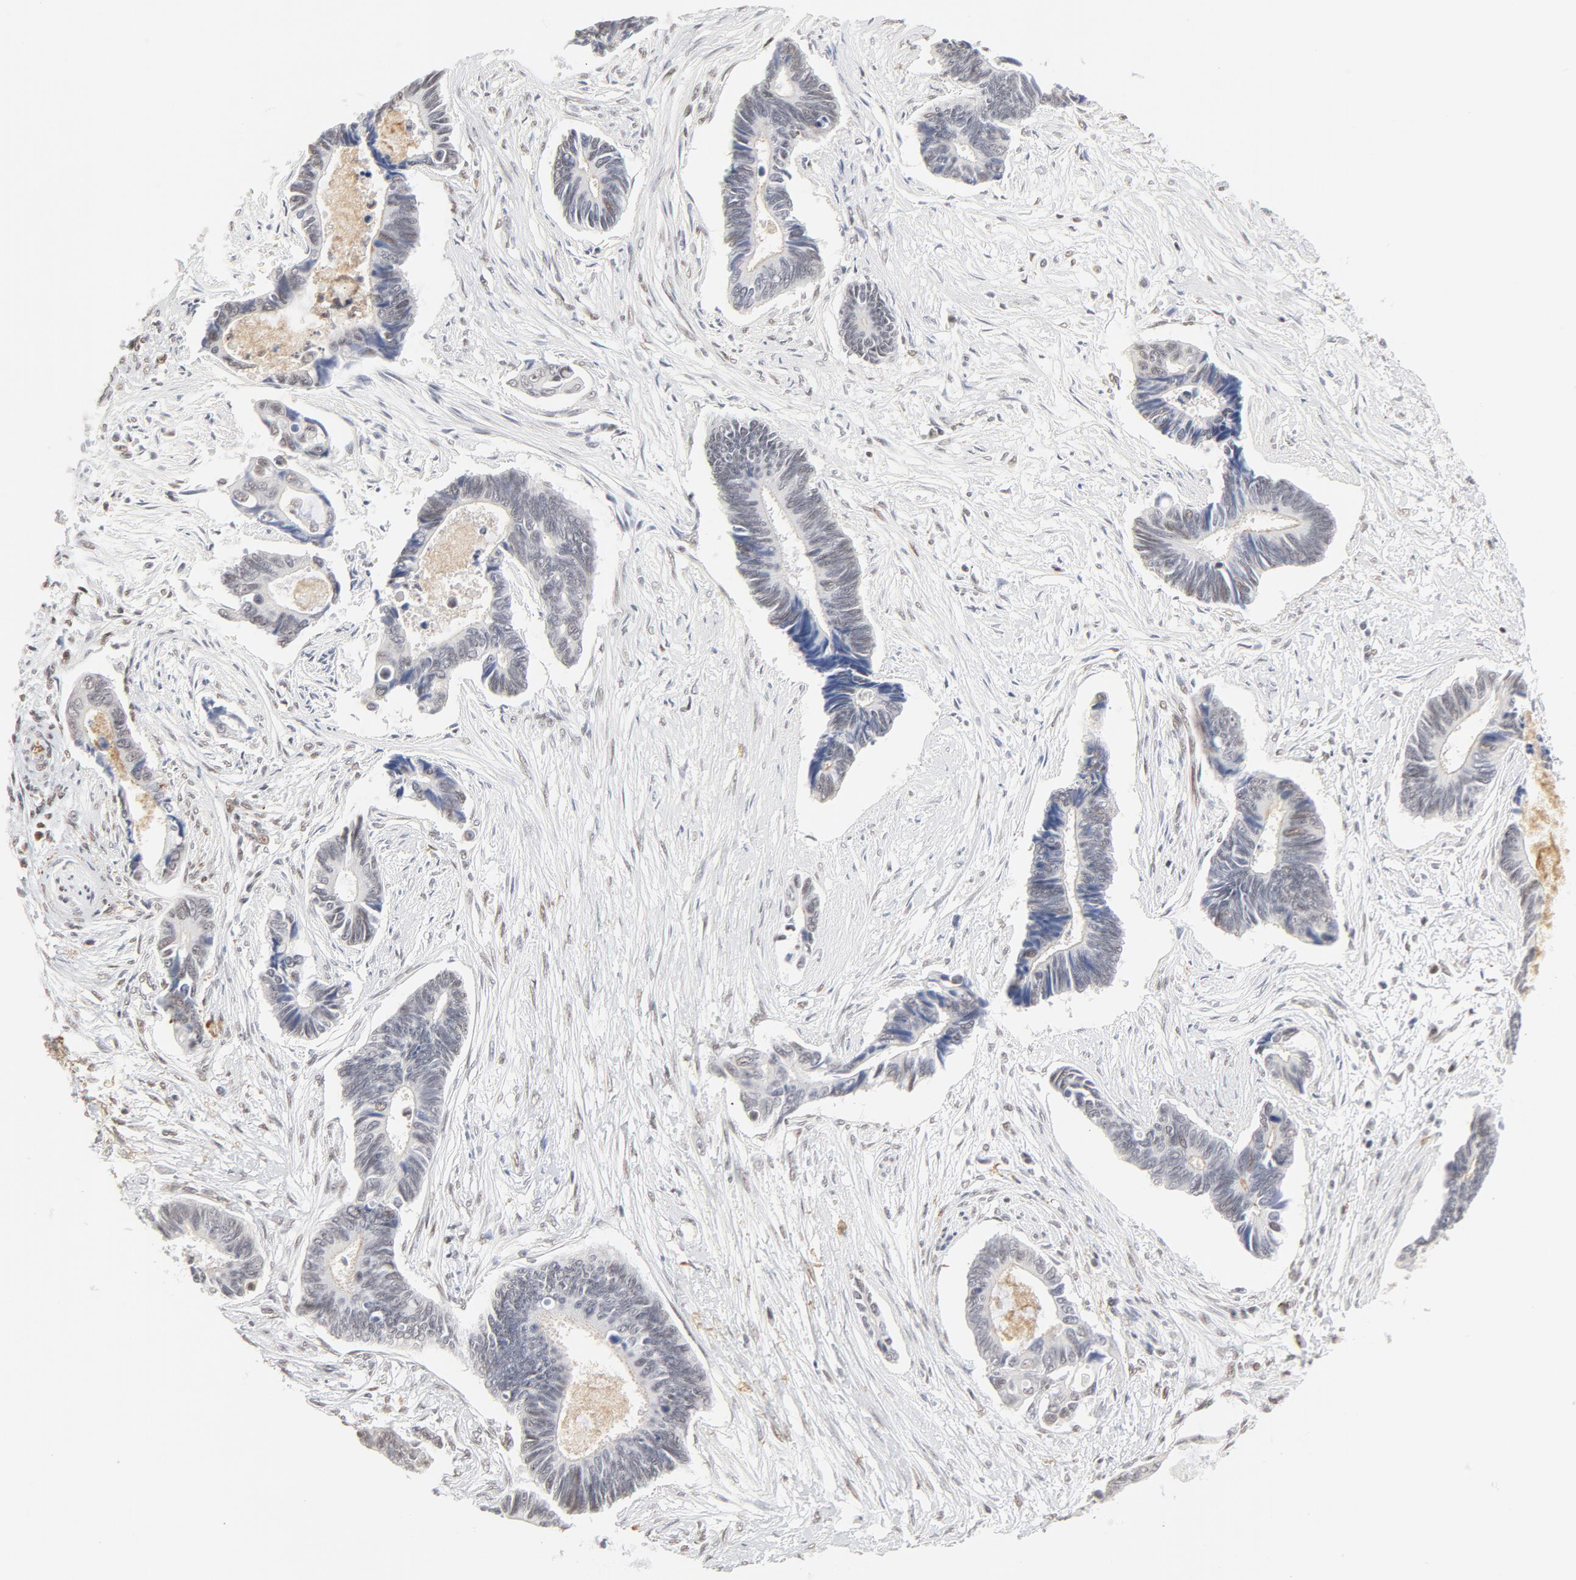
{"staining": {"intensity": "weak", "quantity": "<25%", "location": "nuclear"}, "tissue": "pancreatic cancer", "cell_type": "Tumor cells", "image_type": "cancer", "snomed": [{"axis": "morphology", "description": "Adenocarcinoma, NOS"}, {"axis": "topography", "description": "Pancreas"}], "caption": "IHC image of pancreatic cancer (adenocarcinoma) stained for a protein (brown), which demonstrates no expression in tumor cells.", "gene": "PBX1", "patient": {"sex": "female", "age": 70}}